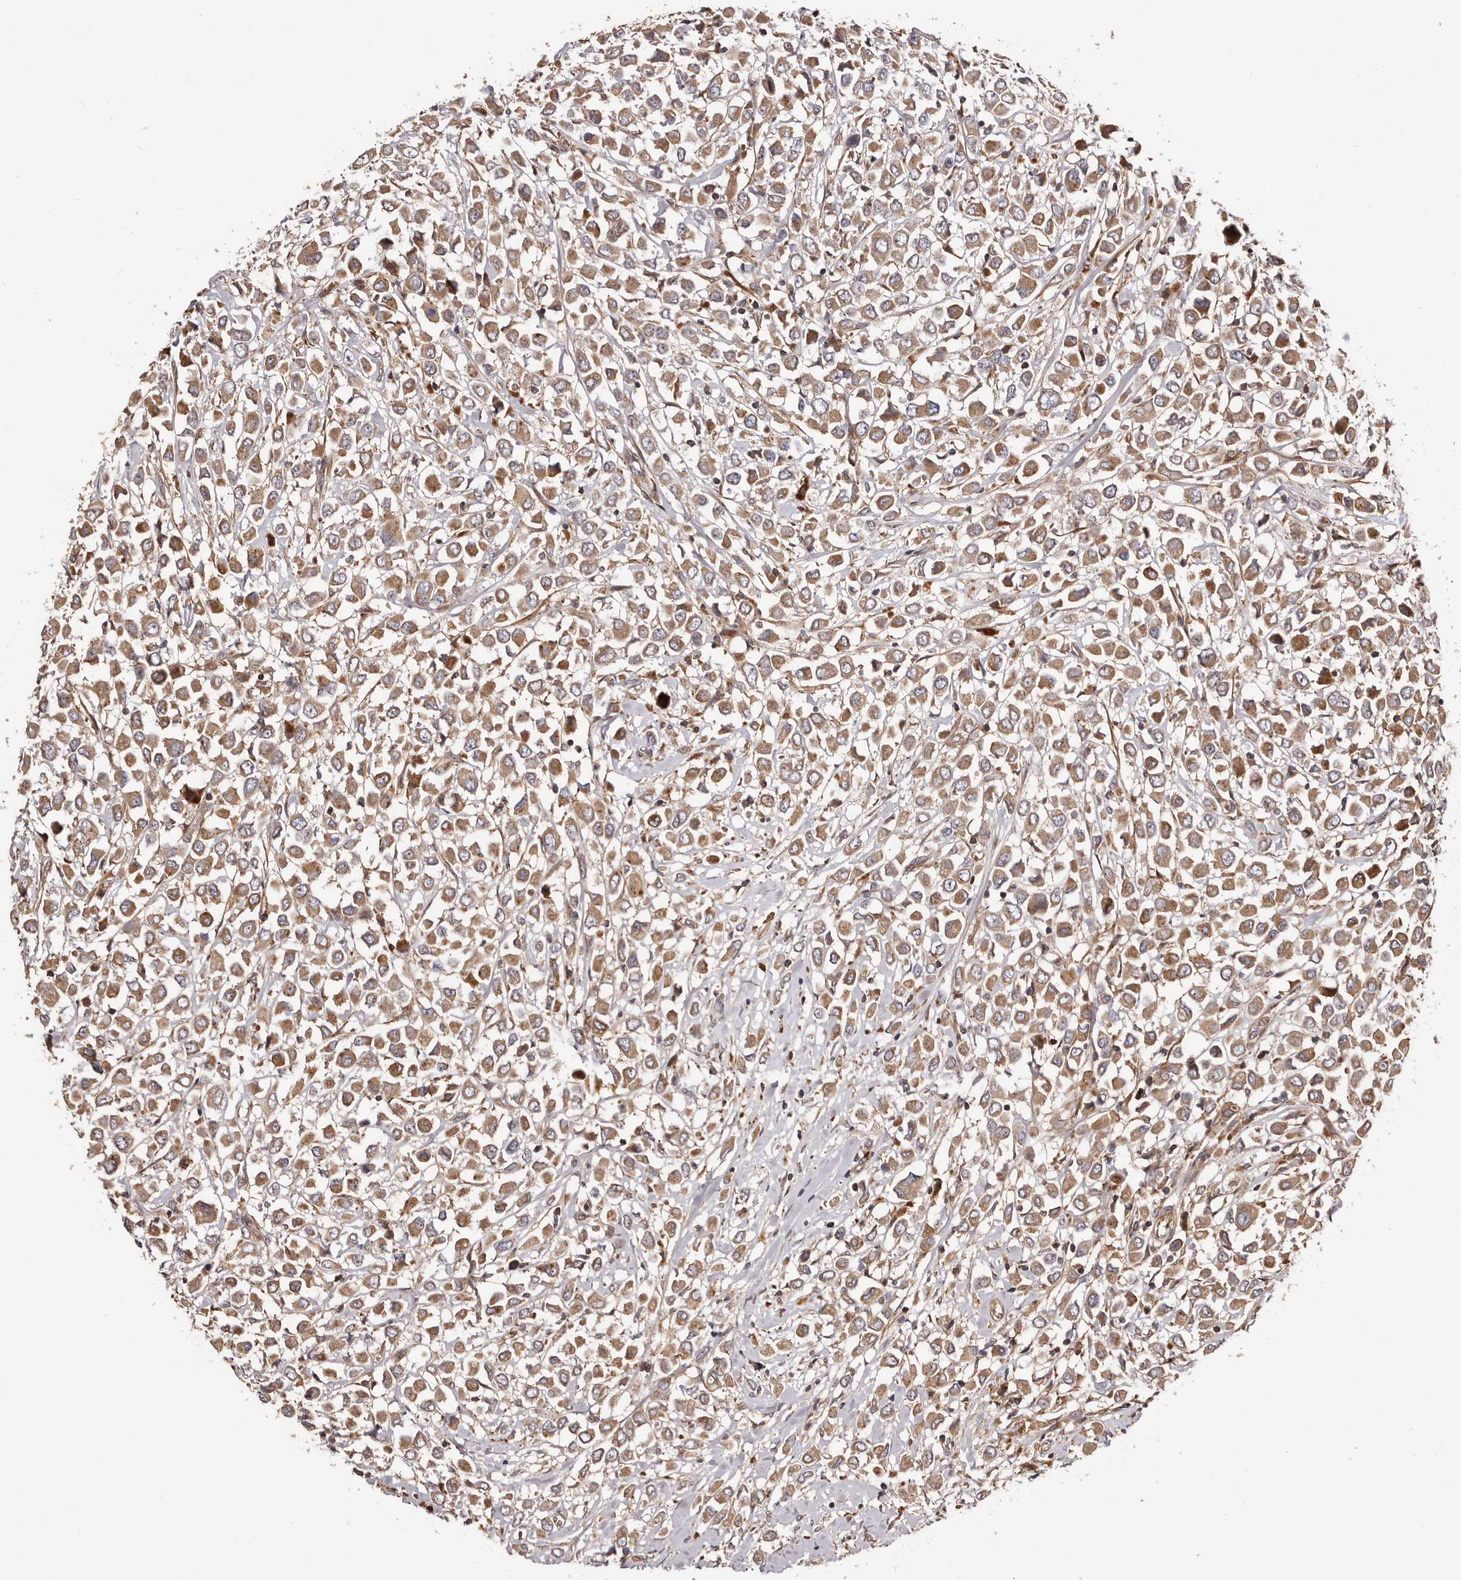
{"staining": {"intensity": "moderate", "quantity": ">75%", "location": "cytoplasmic/membranous"}, "tissue": "breast cancer", "cell_type": "Tumor cells", "image_type": "cancer", "snomed": [{"axis": "morphology", "description": "Duct carcinoma"}, {"axis": "topography", "description": "Breast"}], "caption": "High-magnification brightfield microscopy of breast infiltrating ductal carcinoma stained with DAB (3,3'-diaminobenzidine) (brown) and counterstained with hematoxylin (blue). tumor cells exhibit moderate cytoplasmic/membranous staining is appreciated in about>75% of cells.", "gene": "GTPBP1", "patient": {"sex": "female", "age": 61}}